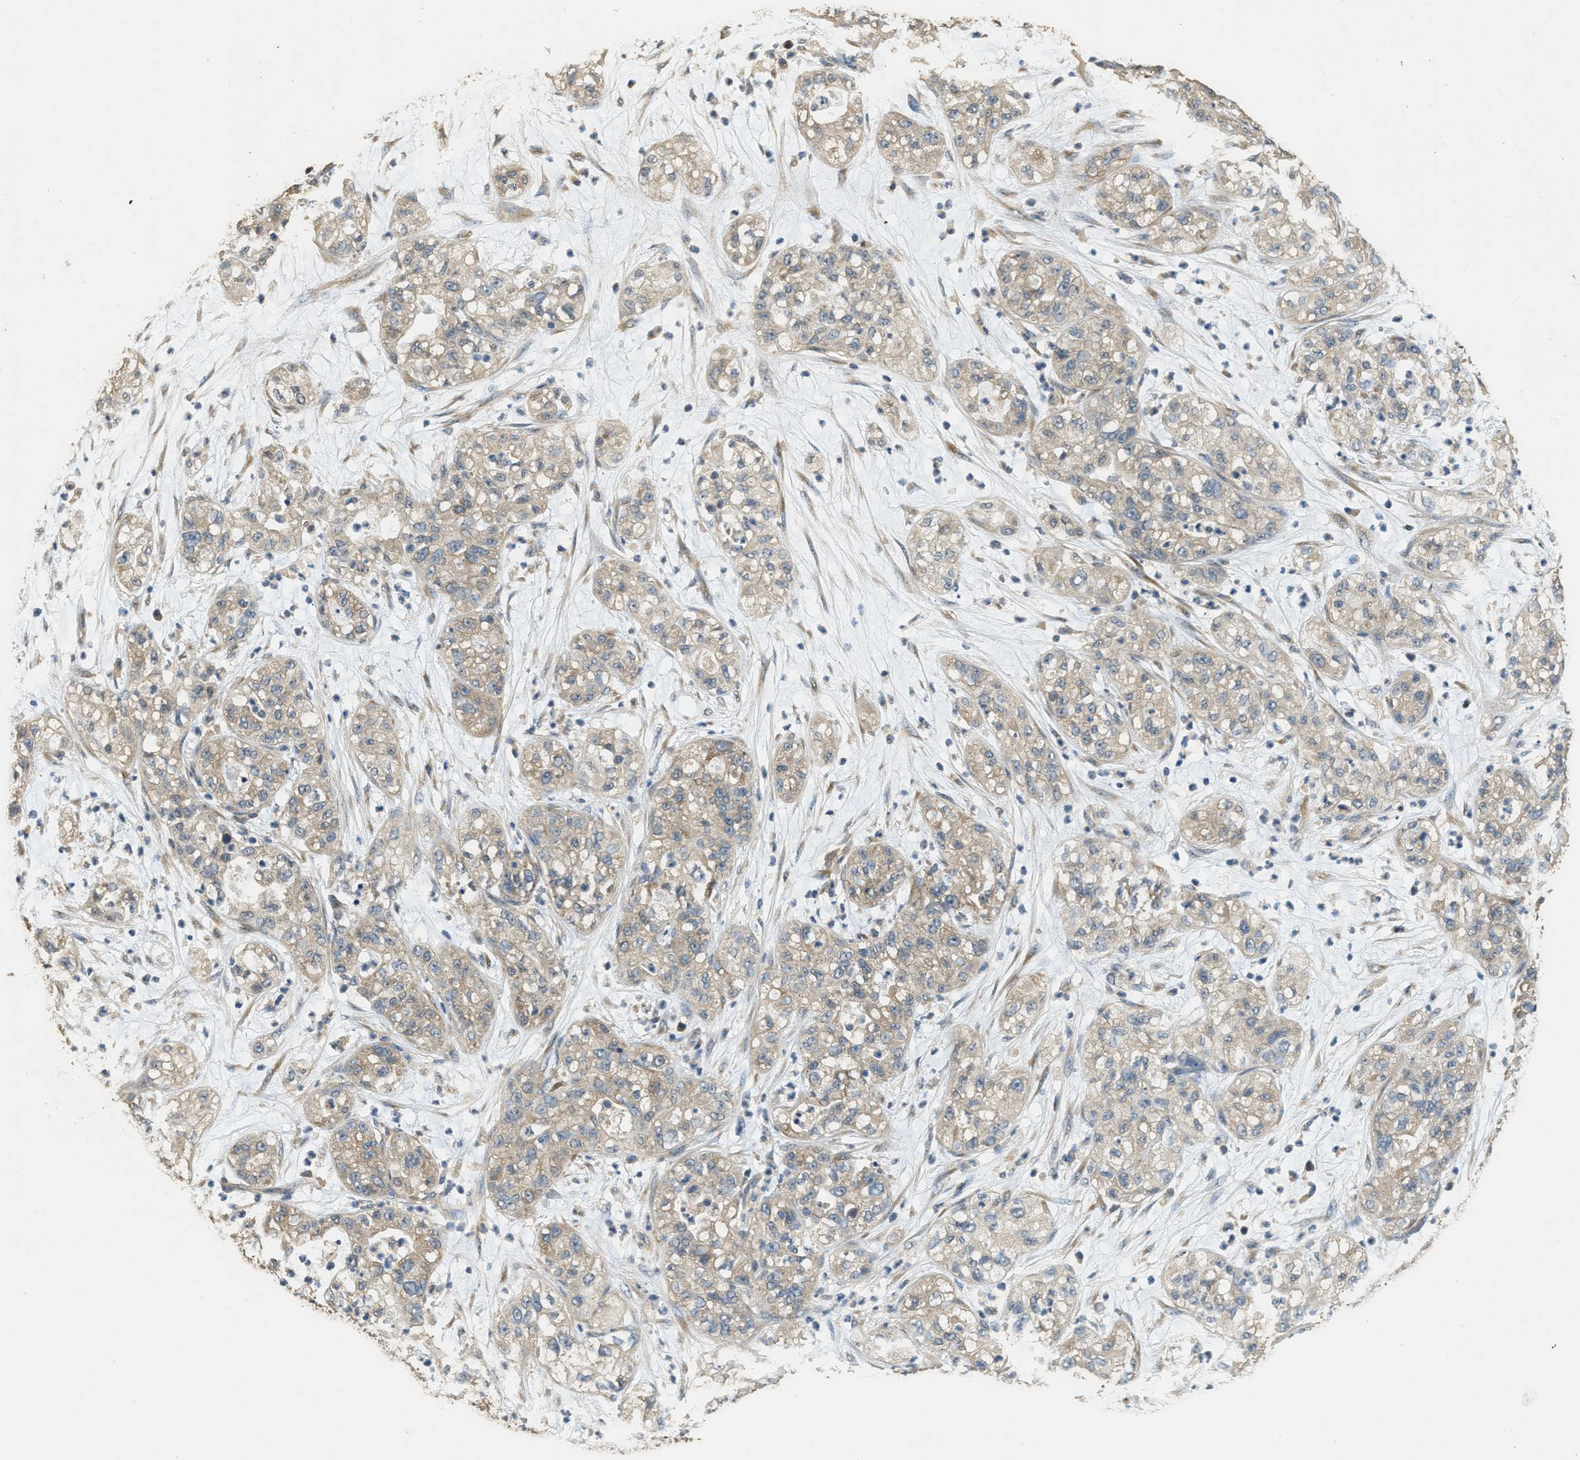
{"staining": {"intensity": "weak", "quantity": ">75%", "location": "cytoplasmic/membranous"}, "tissue": "pancreatic cancer", "cell_type": "Tumor cells", "image_type": "cancer", "snomed": [{"axis": "morphology", "description": "Adenocarcinoma, NOS"}, {"axis": "topography", "description": "Pancreas"}], "caption": "Protein staining of adenocarcinoma (pancreatic) tissue exhibits weak cytoplasmic/membranous positivity in approximately >75% of tumor cells.", "gene": "RAB6B", "patient": {"sex": "female", "age": 78}}